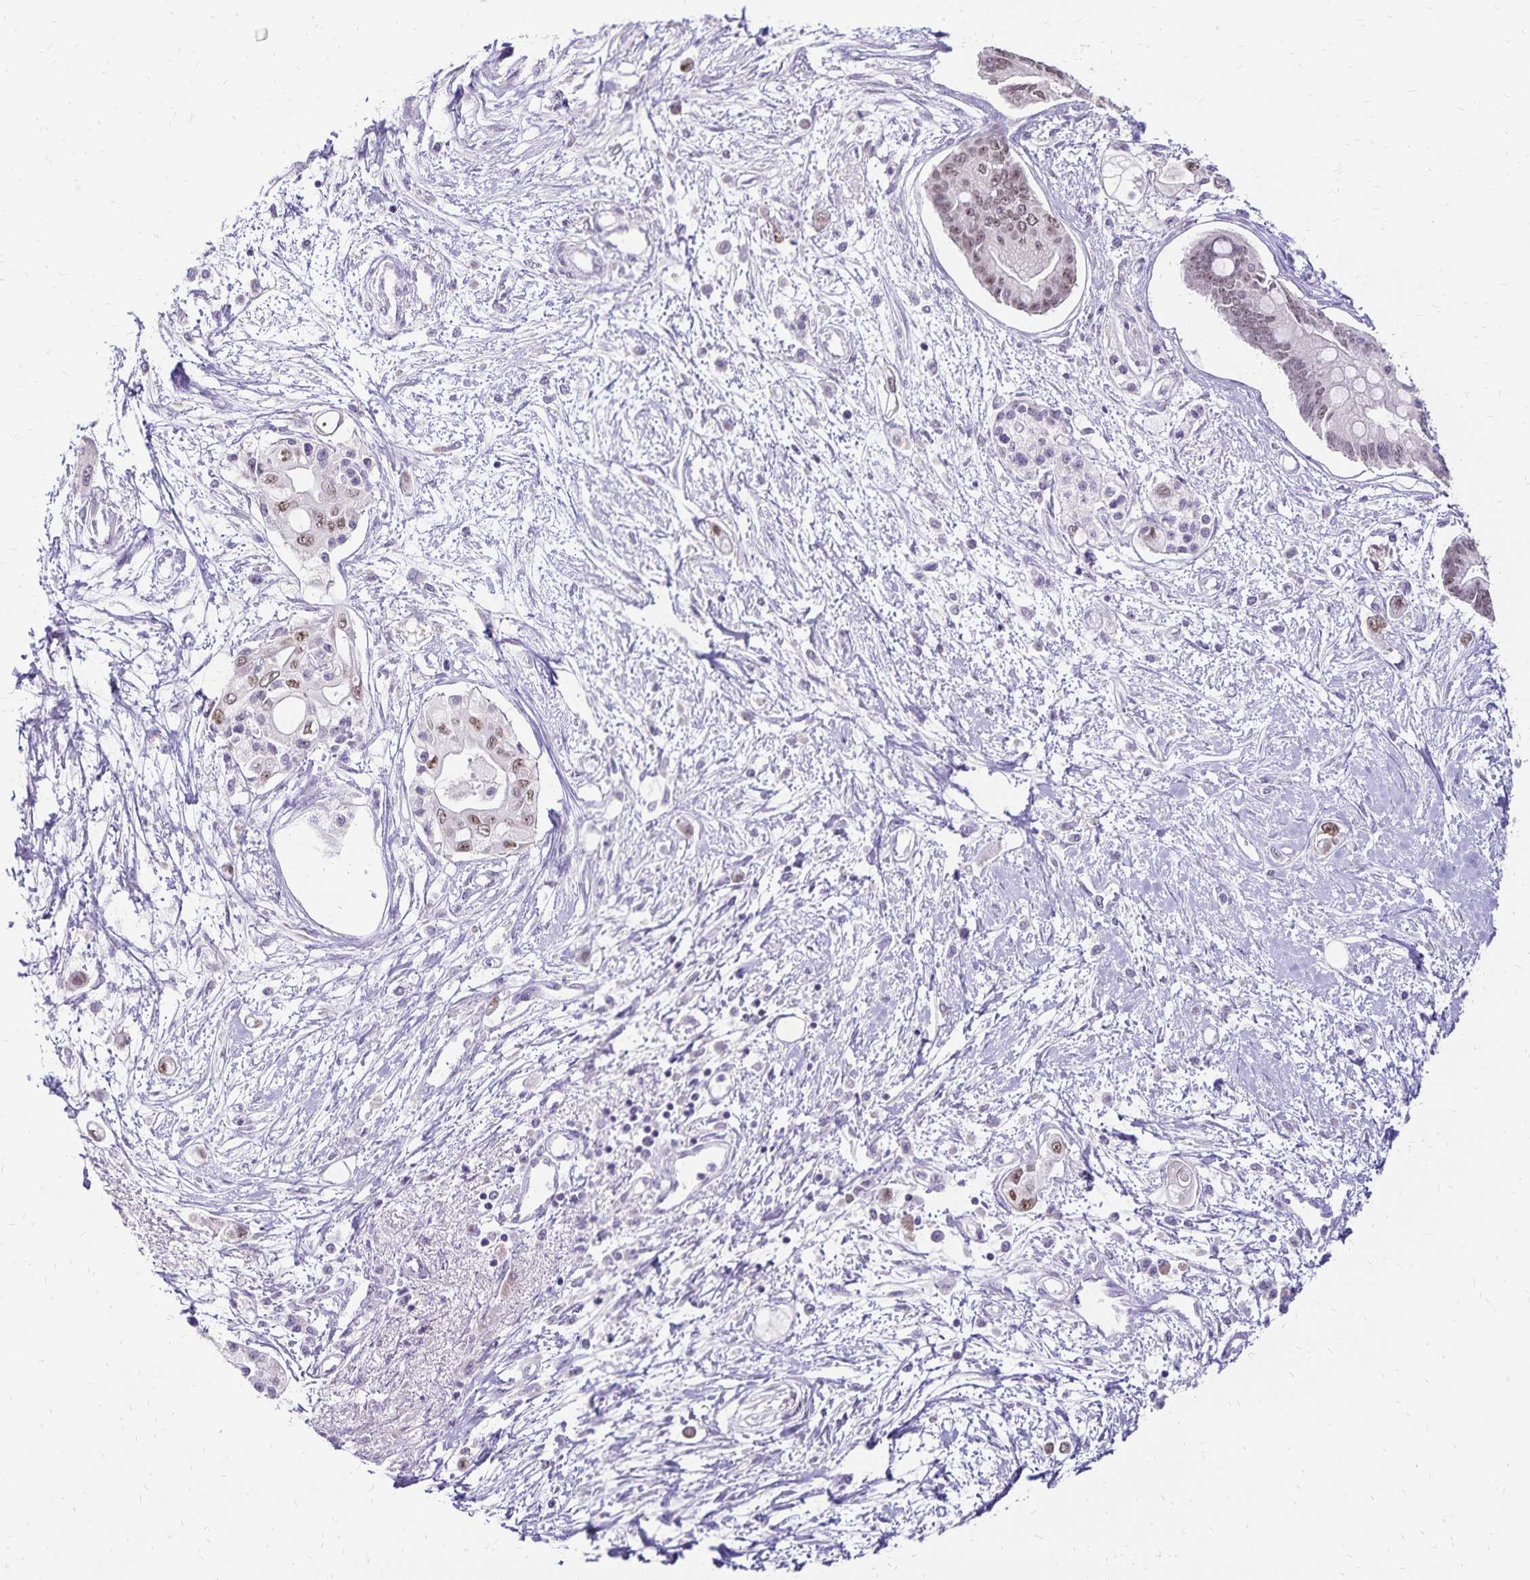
{"staining": {"intensity": "moderate", "quantity": ">75%", "location": "nuclear"}, "tissue": "pancreatic cancer", "cell_type": "Tumor cells", "image_type": "cancer", "snomed": [{"axis": "morphology", "description": "Adenocarcinoma, NOS"}, {"axis": "topography", "description": "Pancreas"}], "caption": "Pancreatic cancer (adenocarcinoma) stained for a protein (brown) exhibits moderate nuclear positive positivity in about >75% of tumor cells.", "gene": "POLB", "patient": {"sex": "female", "age": 77}}